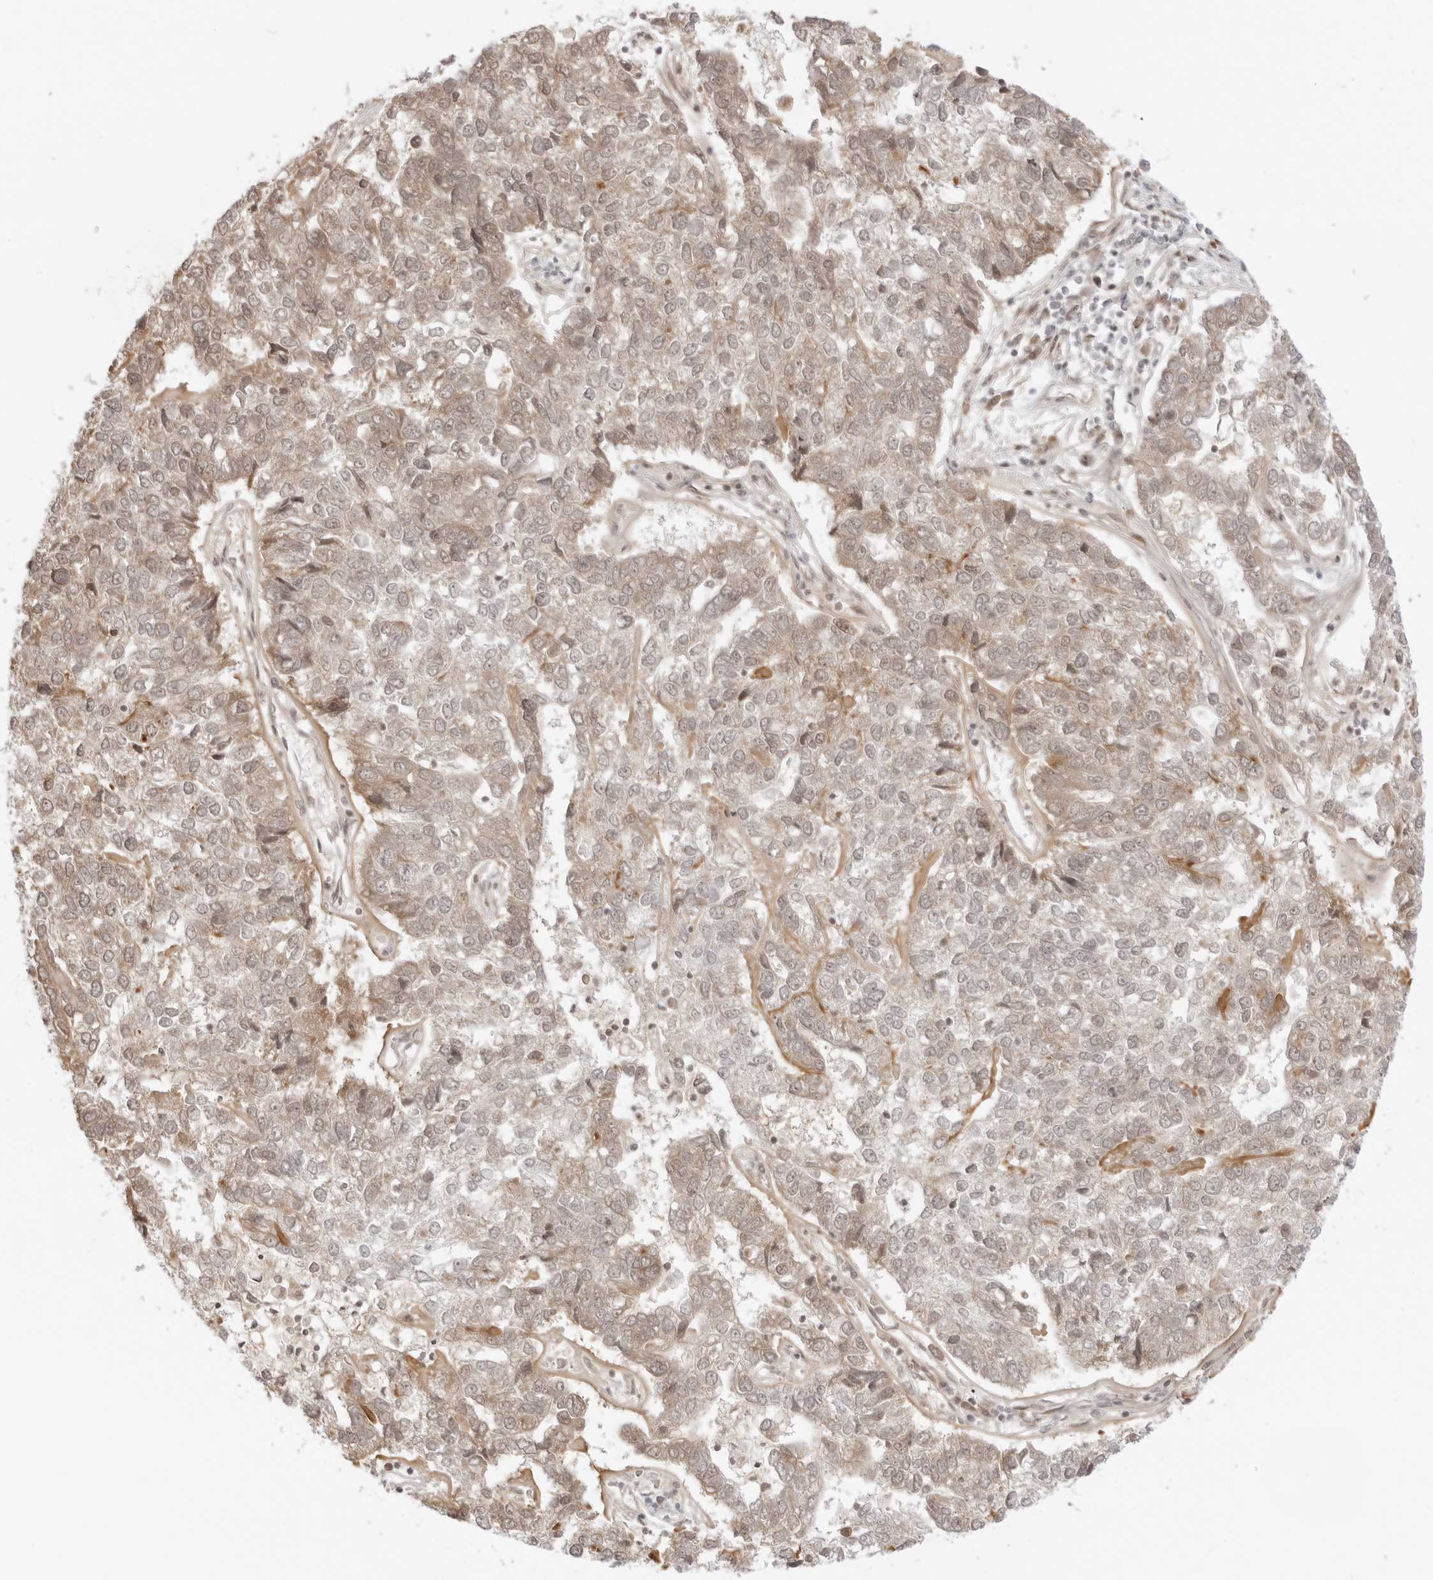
{"staining": {"intensity": "weak", "quantity": "25%-75%", "location": "cytoplasmic/membranous"}, "tissue": "pancreatic cancer", "cell_type": "Tumor cells", "image_type": "cancer", "snomed": [{"axis": "morphology", "description": "Adenocarcinoma, NOS"}, {"axis": "topography", "description": "Pancreas"}], "caption": "Weak cytoplasmic/membranous protein expression is seen in about 25%-75% of tumor cells in adenocarcinoma (pancreatic). (DAB IHC, brown staining for protein, blue staining for nuclei).", "gene": "PRRC2C", "patient": {"sex": "female", "age": 61}}